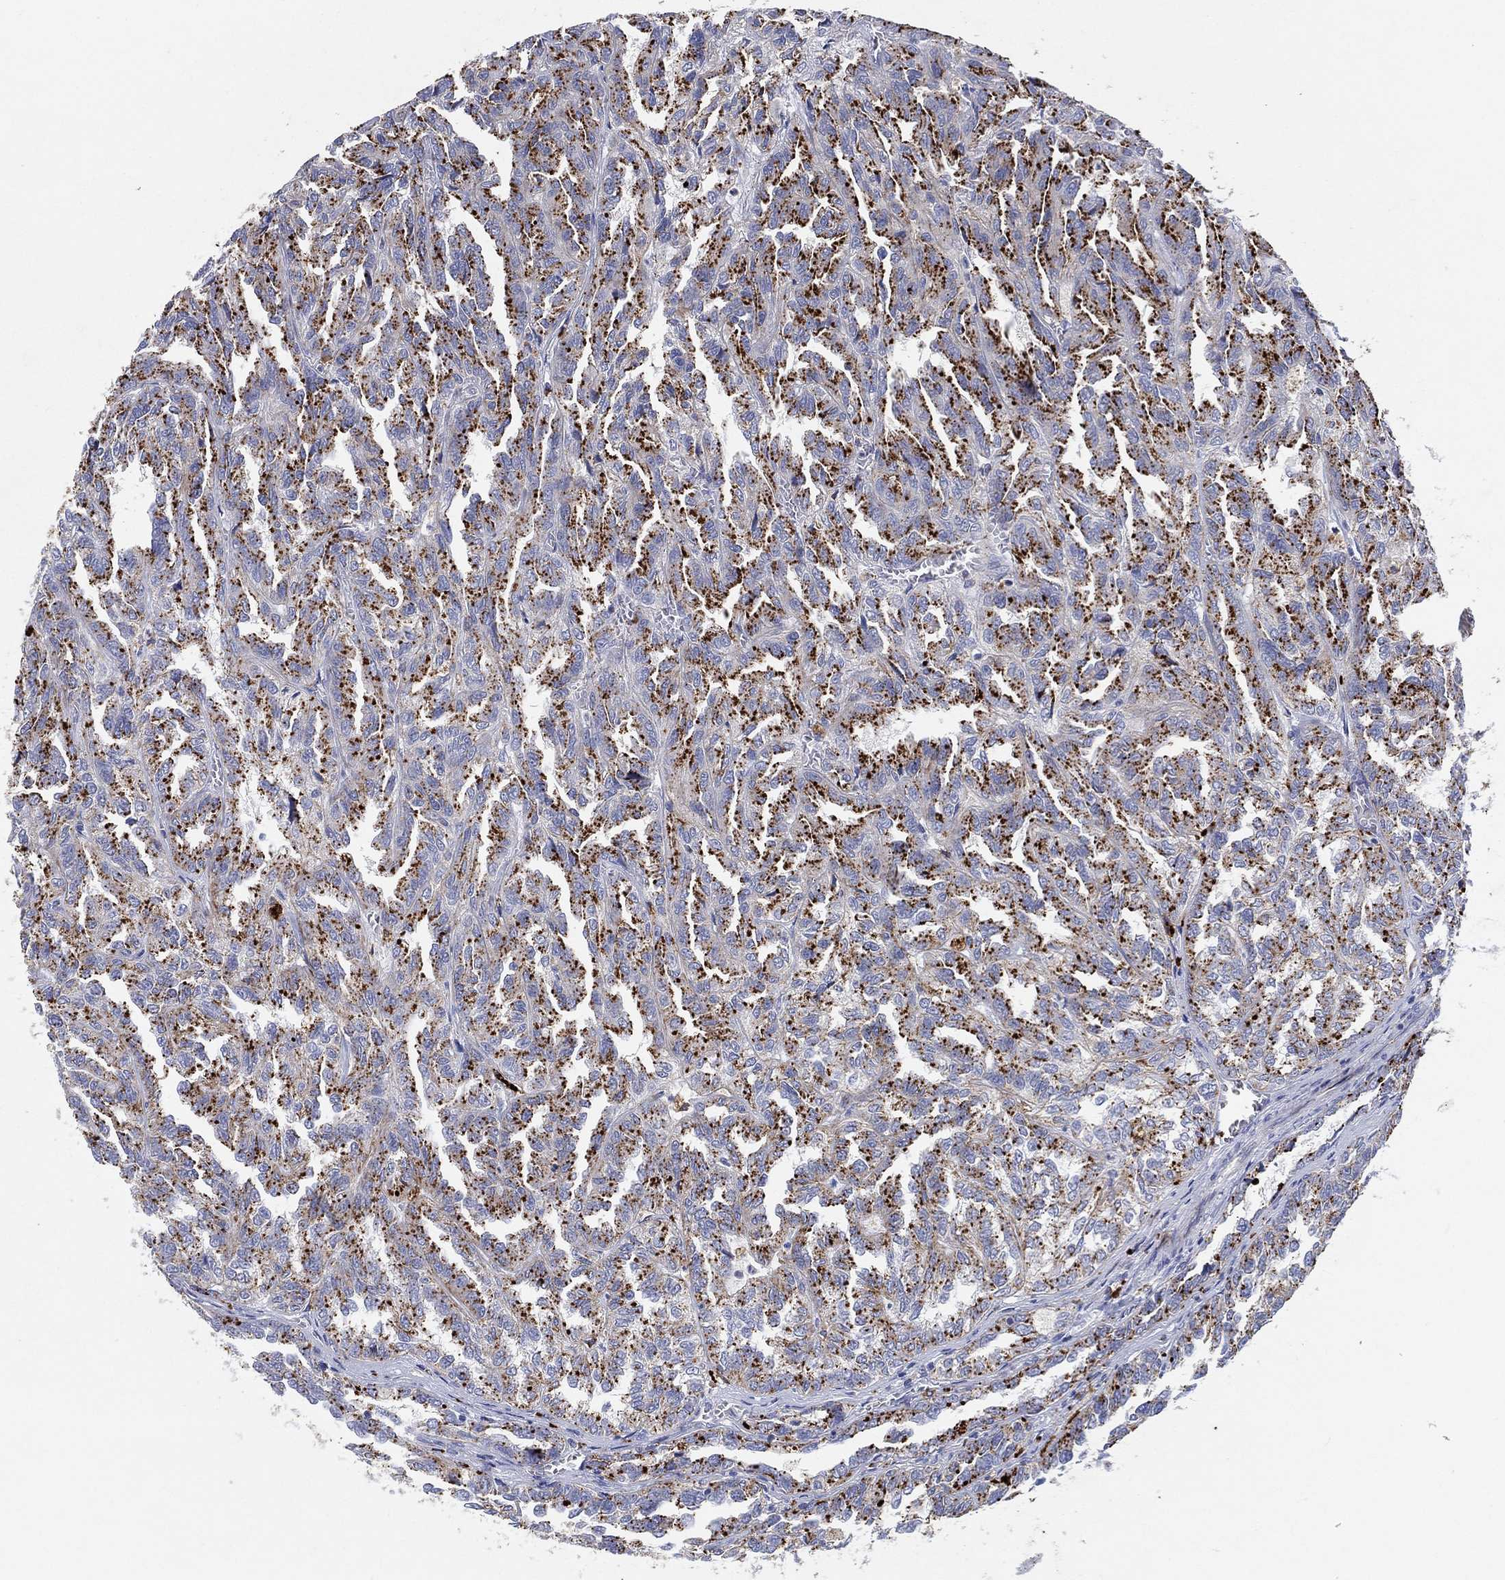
{"staining": {"intensity": "strong", "quantity": ">75%", "location": "cytoplasmic/membranous"}, "tissue": "renal cancer", "cell_type": "Tumor cells", "image_type": "cancer", "snomed": [{"axis": "morphology", "description": "Adenocarcinoma, NOS"}, {"axis": "topography", "description": "Kidney"}], "caption": "IHC (DAB (3,3'-diaminobenzidine)) staining of adenocarcinoma (renal) displays strong cytoplasmic/membranous protein staining in about >75% of tumor cells.", "gene": "GALNS", "patient": {"sex": "male", "age": 79}}